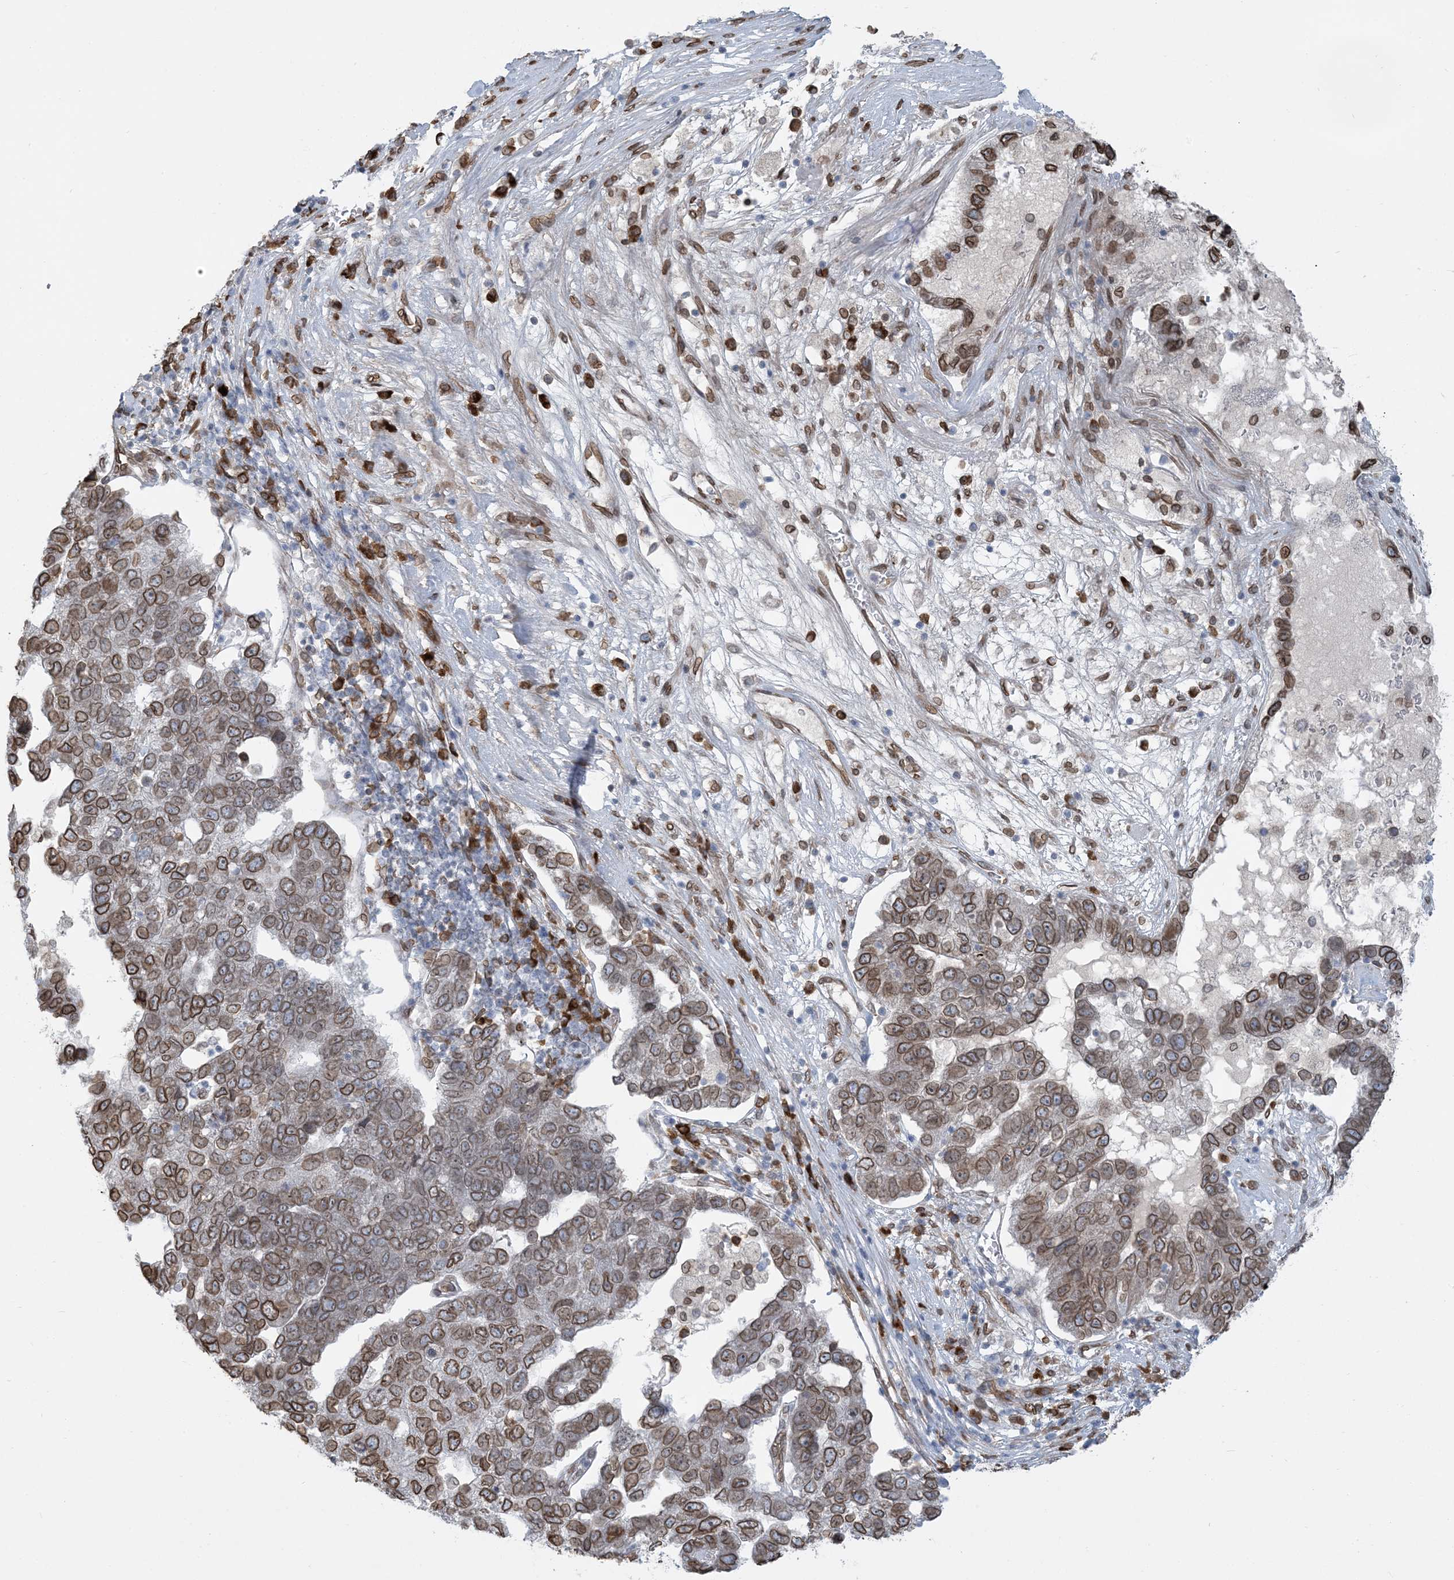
{"staining": {"intensity": "moderate", "quantity": ">75%", "location": "cytoplasmic/membranous,nuclear"}, "tissue": "pancreatic cancer", "cell_type": "Tumor cells", "image_type": "cancer", "snomed": [{"axis": "morphology", "description": "Adenocarcinoma, NOS"}, {"axis": "topography", "description": "Pancreas"}], "caption": "Adenocarcinoma (pancreatic) stained with a protein marker displays moderate staining in tumor cells.", "gene": "WWP1", "patient": {"sex": "female", "age": 61}}